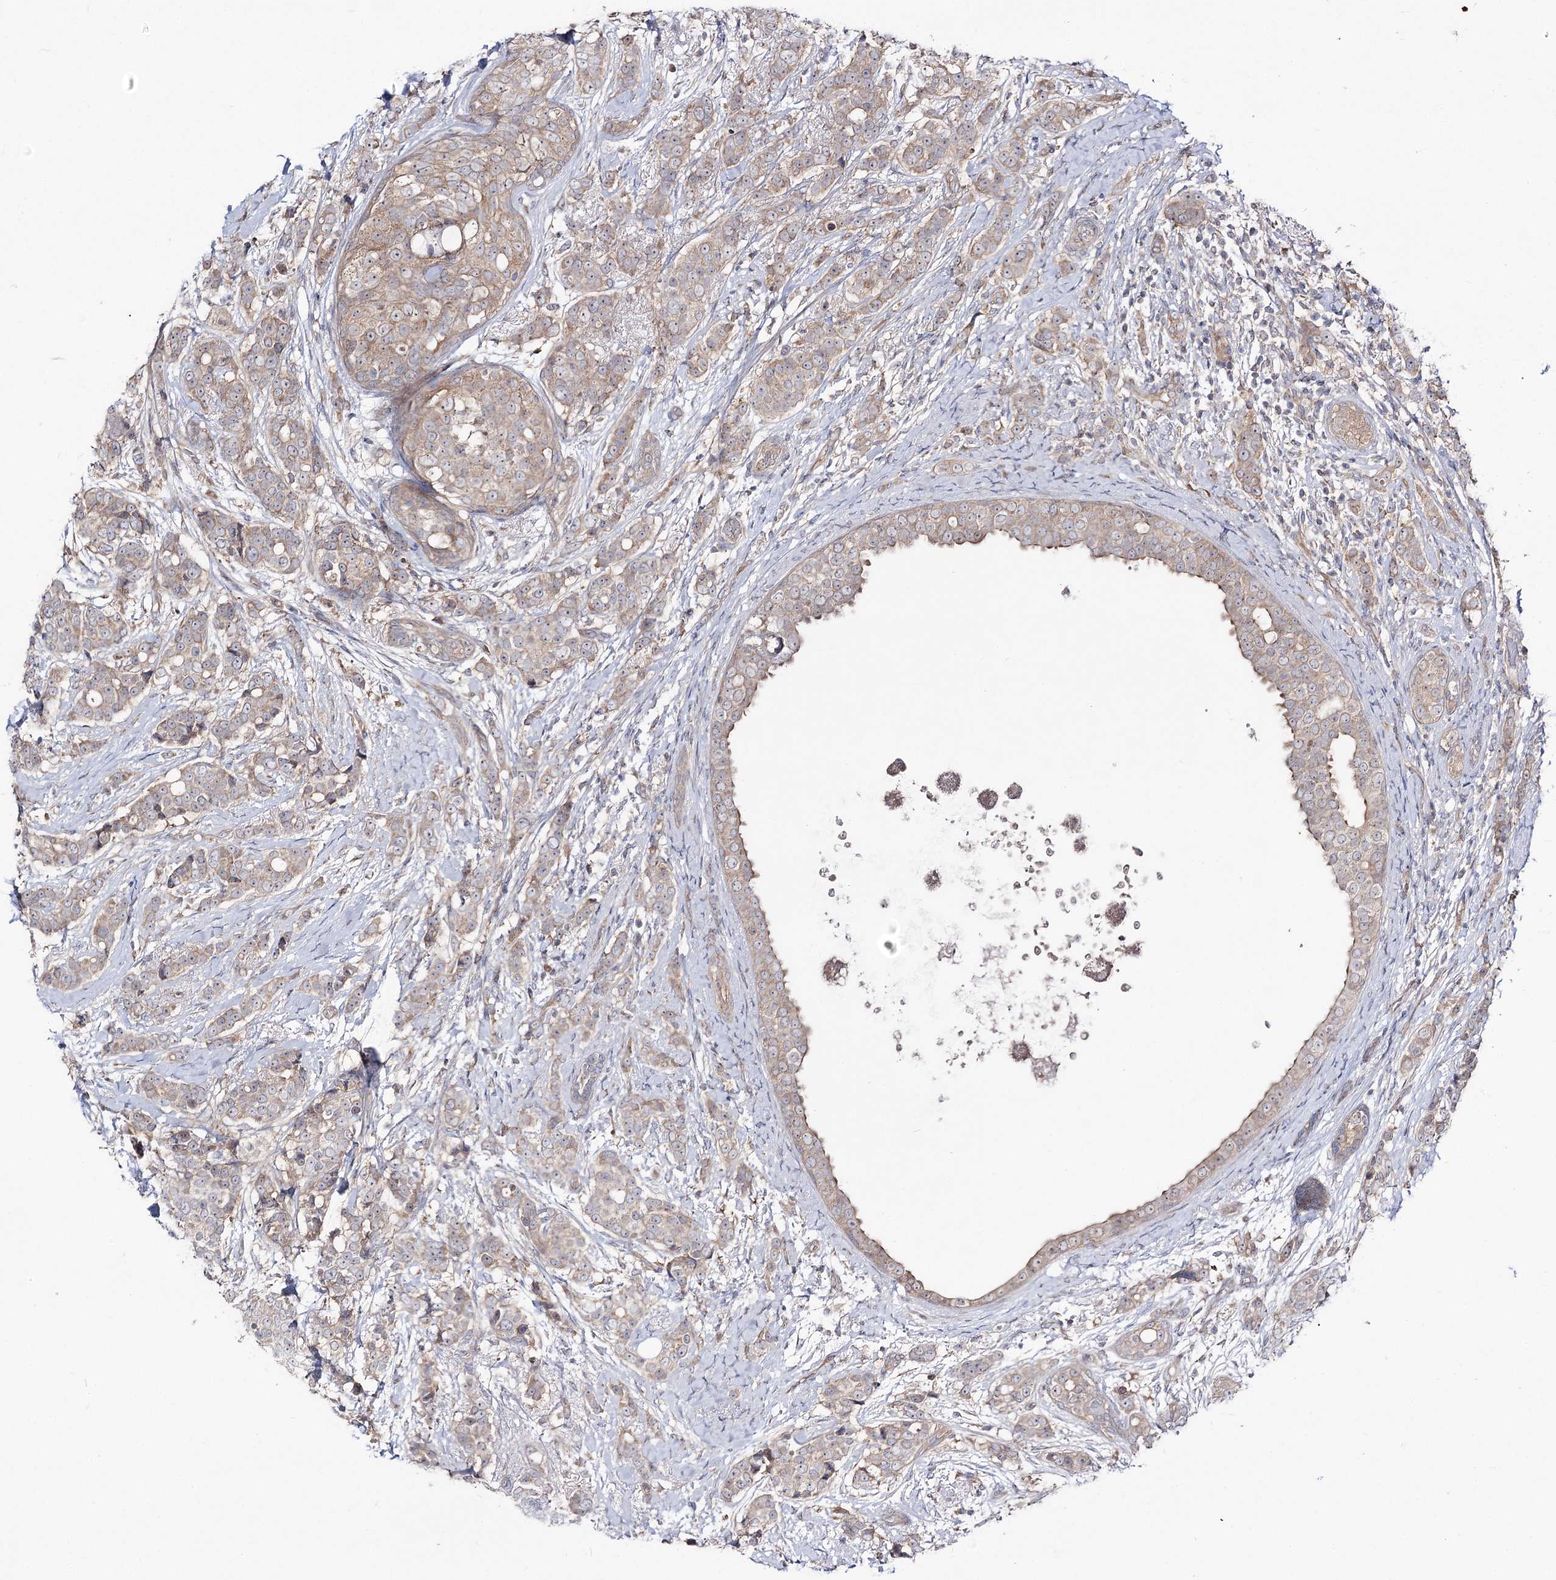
{"staining": {"intensity": "moderate", "quantity": ">75%", "location": "cytoplasmic/membranous"}, "tissue": "breast cancer", "cell_type": "Tumor cells", "image_type": "cancer", "snomed": [{"axis": "morphology", "description": "Lobular carcinoma"}, {"axis": "topography", "description": "Breast"}], "caption": "The photomicrograph shows a brown stain indicating the presence of a protein in the cytoplasmic/membranous of tumor cells in breast cancer. The protein of interest is shown in brown color, while the nuclei are stained blue.", "gene": "C11orf80", "patient": {"sex": "female", "age": 51}}